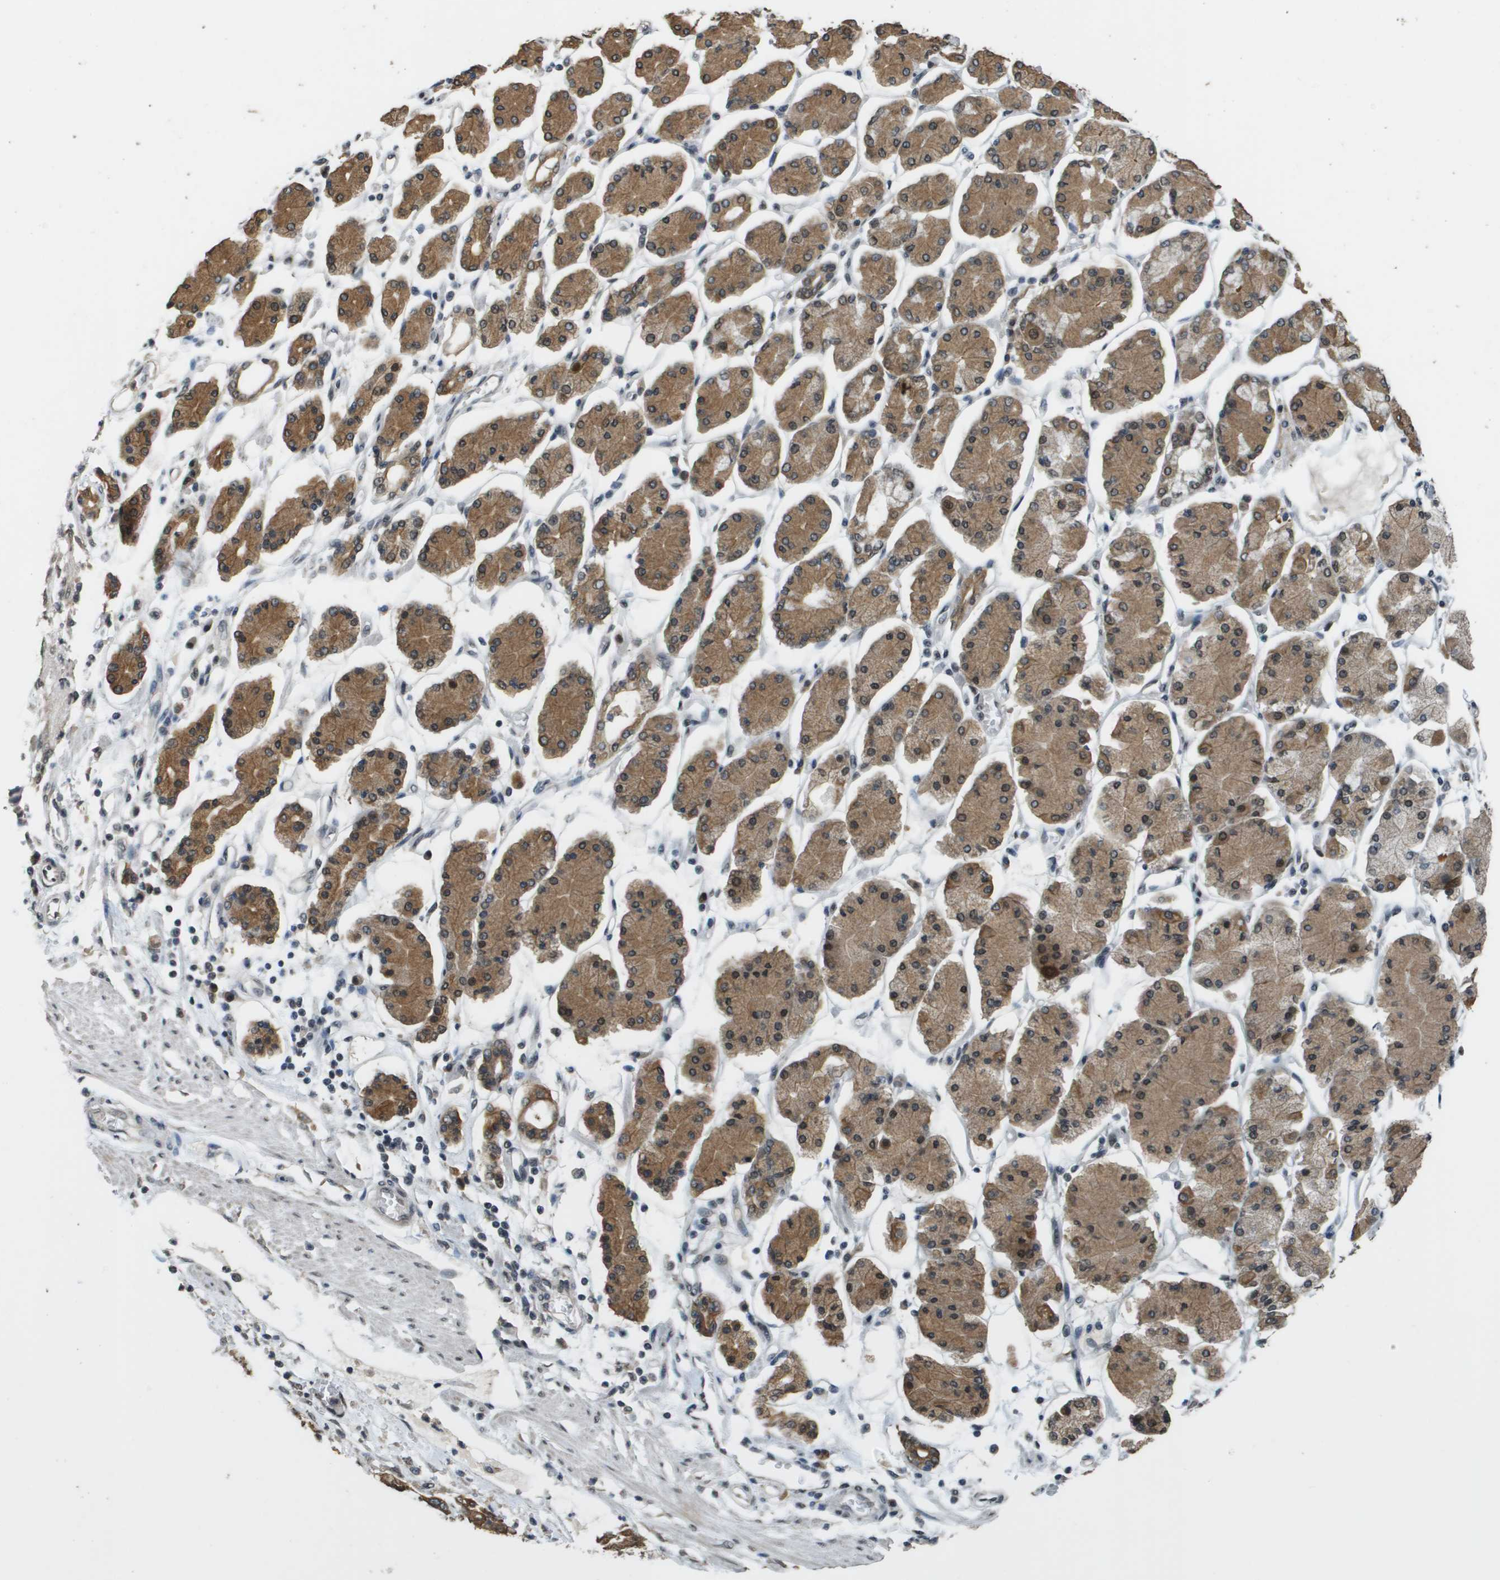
{"staining": {"intensity": "moderate", "quantity": ">75%", "location": "cytoplasmic/membranous"}, "tissue": "stomach cancer", "cell_type": "Tumor cells", "image_type": "cancer", "snomed": [{"axis": "morphology", "description": "Adenocarcinoma, NOS"}, {"axis": "topography", "description": "Stomach"}], "caption": "Immunohistochemistry (DAB) staining of human stomach cancer reveals moderate cytoplasmic/membranous protein positivity in about >75% of tumor cells.", "gene": "FANCC", "patient": {"sex": "male", "age": 76}}